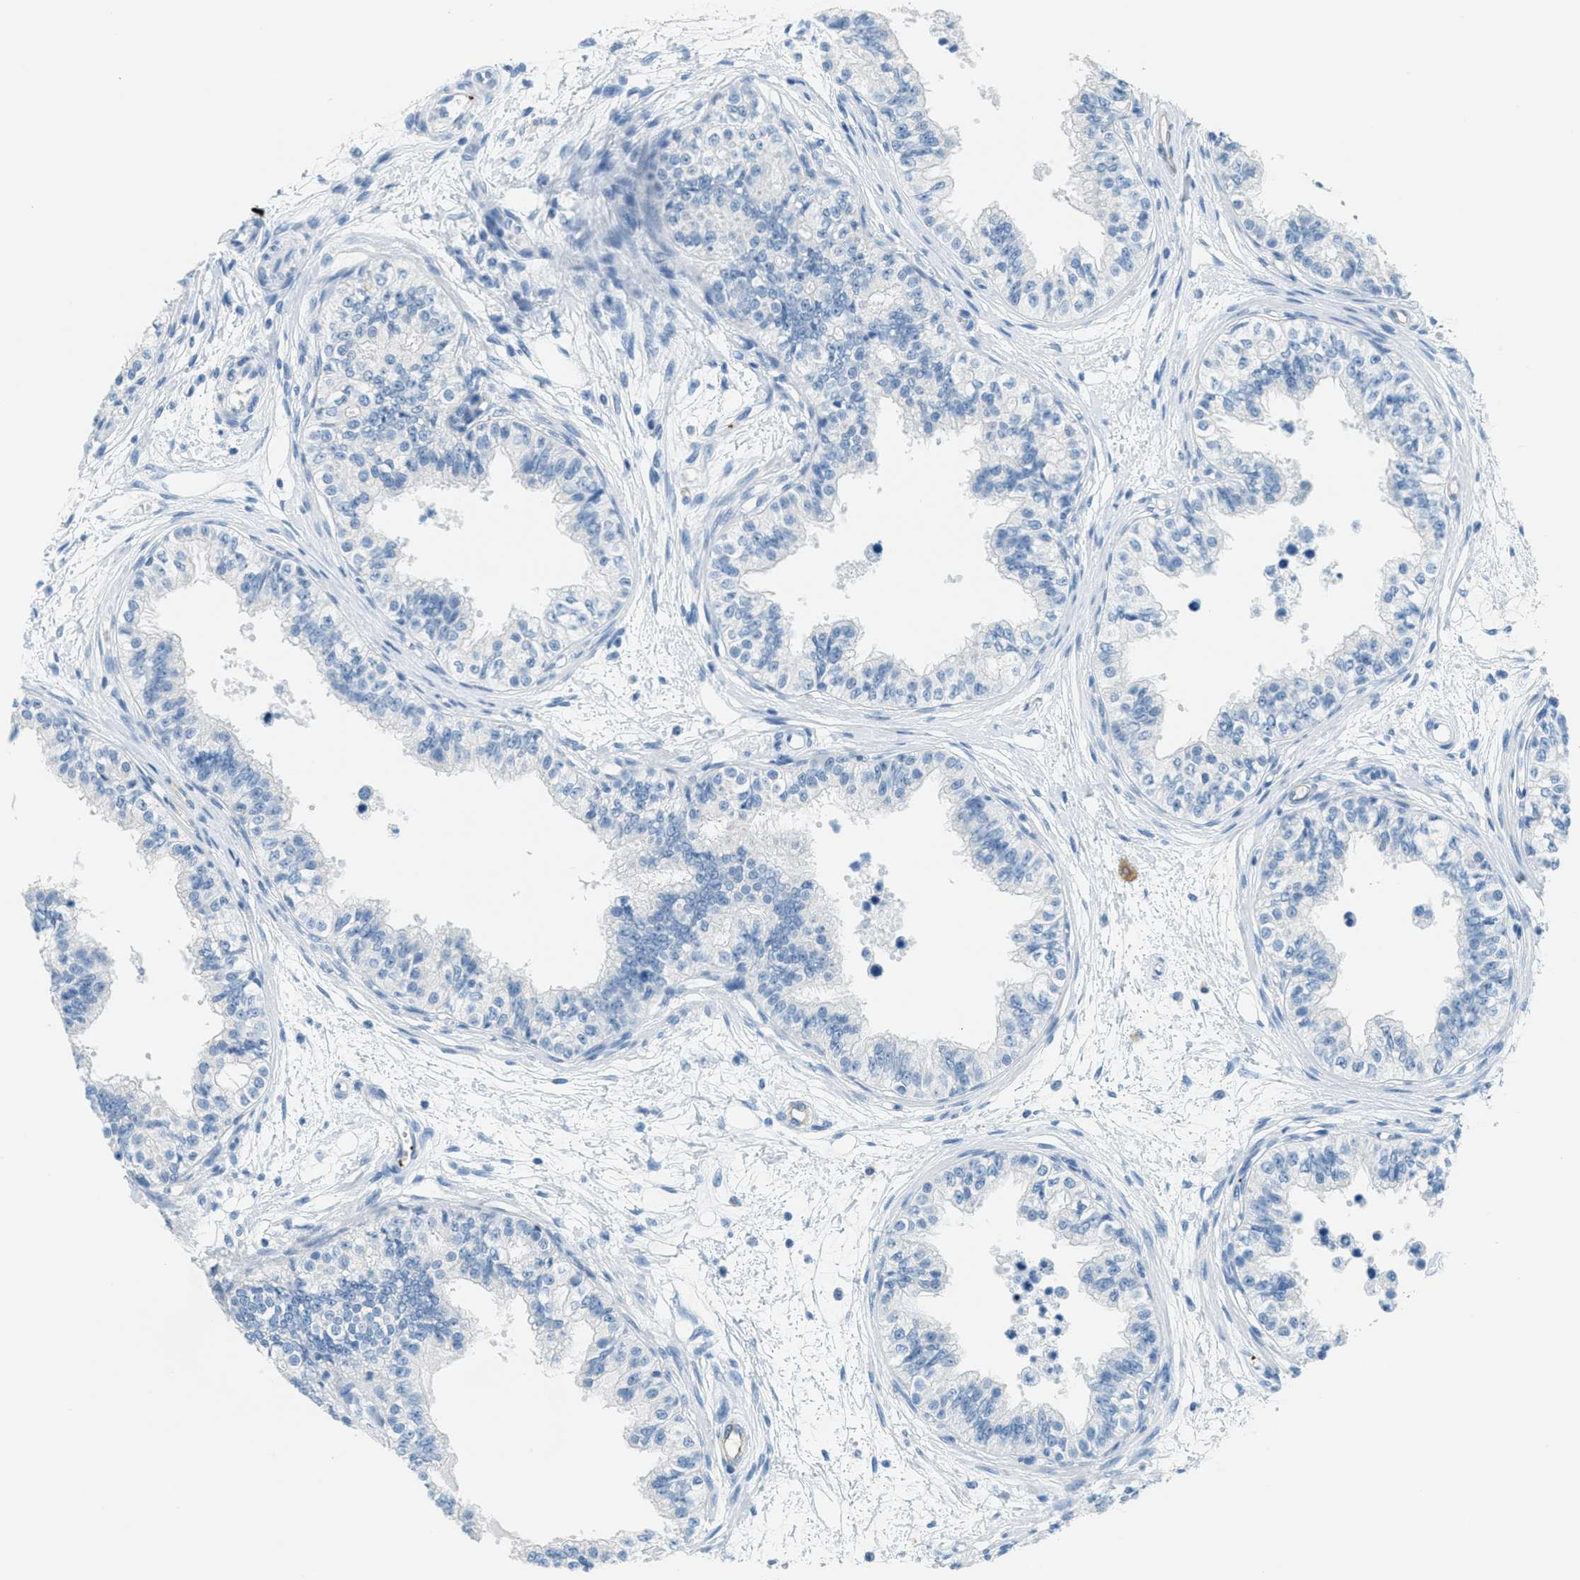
{"staining": {"intensity": "negative", "quantity": "none", "location": "none"}, "tissue": "epididymis", "cell_type": "Glandular cells", "image_type": "normal", "snomed": [{"axis": "morphology", "description": "Normal tissue, NOS"}, {"axis": "morphology", "description": "Adenocarcinoma, metastatic, NOS"}, {"axis": "topography", "description": "Testis"}, {"axis": "topography", "description": "Epididymis"}], "caption": "The image reveals no significant positivity in glandular cells of epididymis.", "gene": "PPBP", "patient": {"sex": "male", "age": 26}}